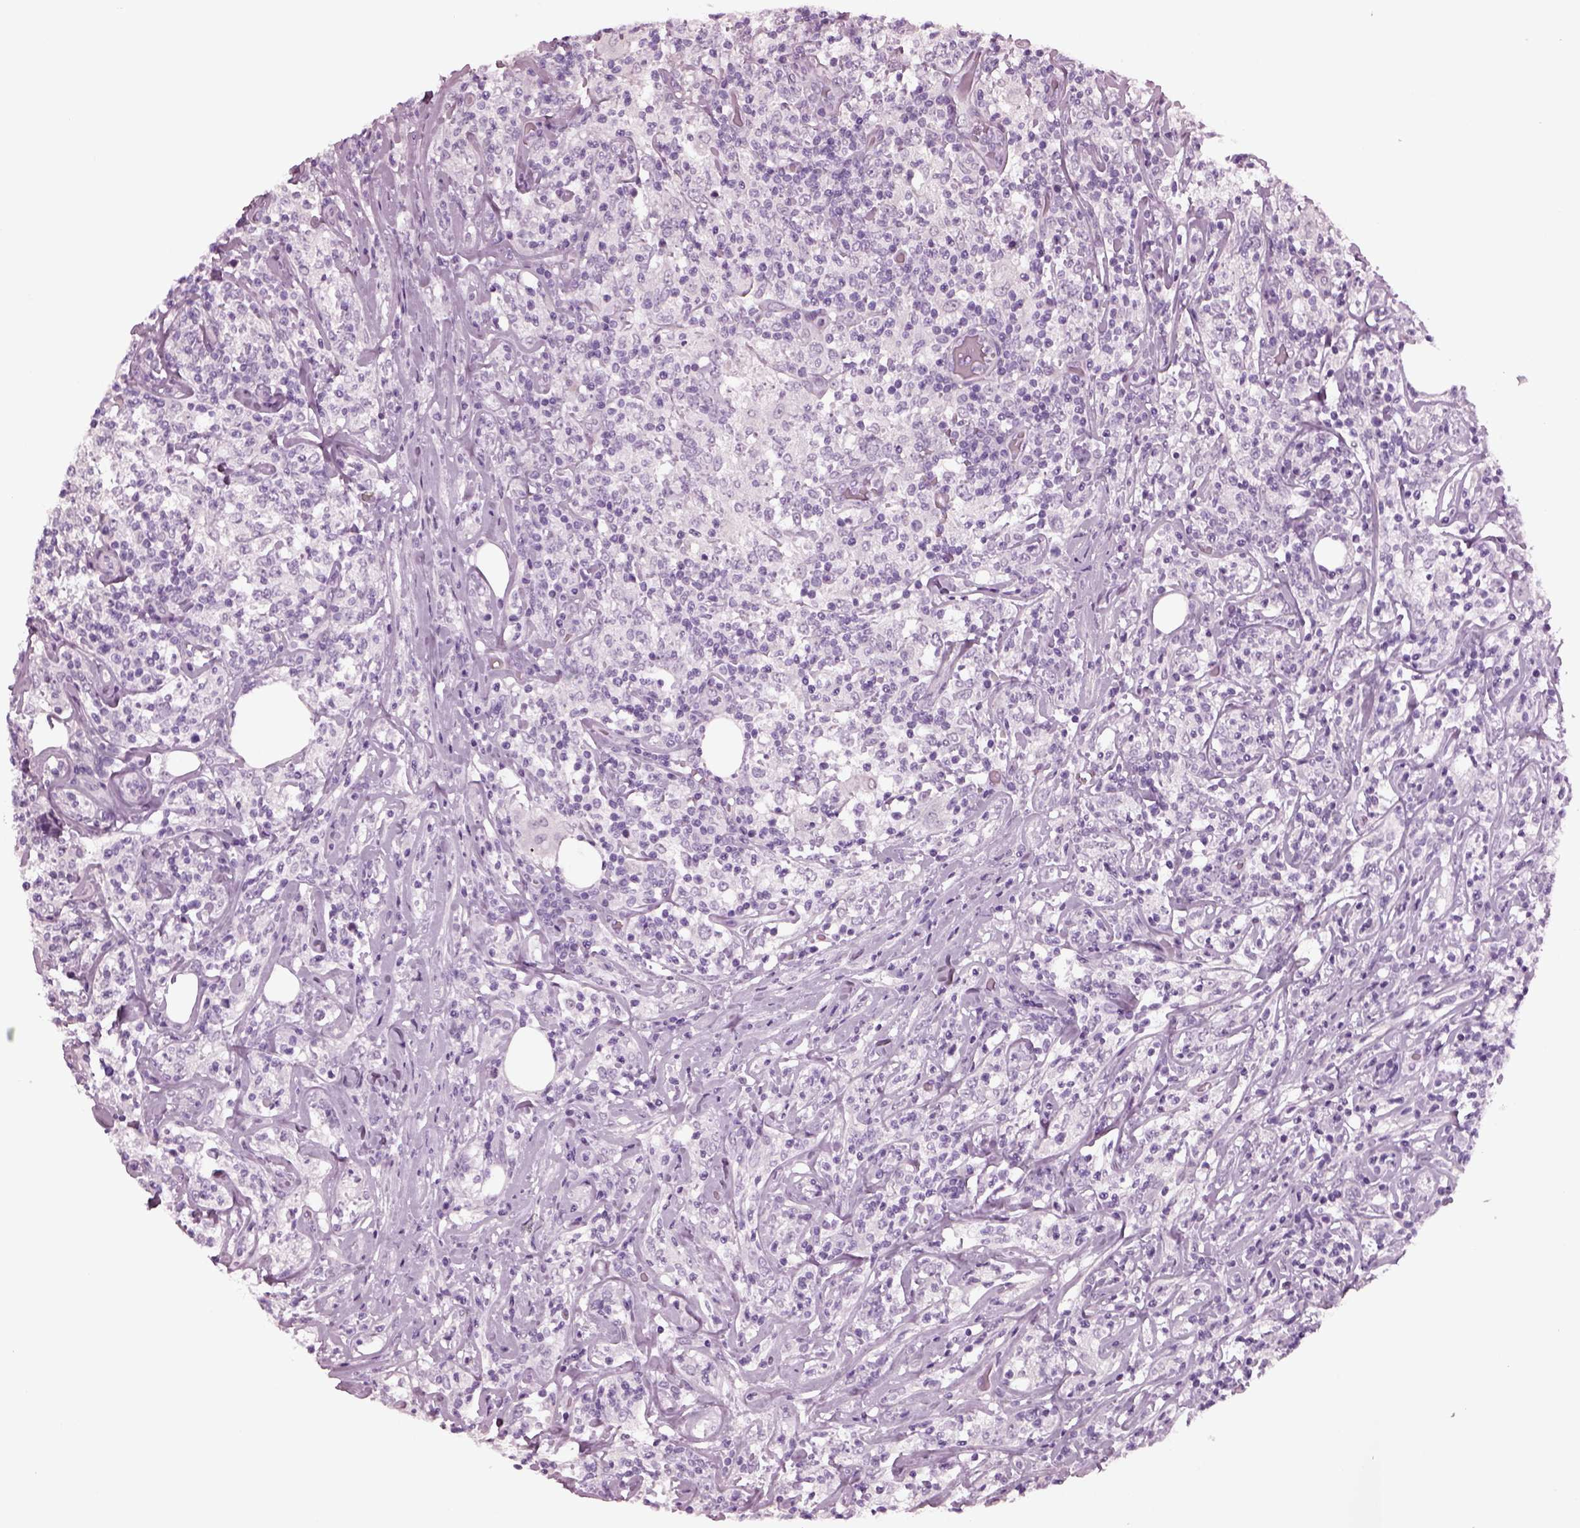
{"staining": {"intensity": "negative", "quantity": "none", "location": "none"}, "tissue": "lymphoma", "cell_type": "Tumor cells", "image_type": "cancer", "snomed": [{"axis": "morphology", "description": "Malignant lymphoma, non-Hodgkin's type, High grade"}, {"axis": "topography", "description": "Lymph node"}], "caption": "IHC photomicrograph of high-grade malignant lymphoma, non-Hodgkin's type stained for a protein (brown), which exhibits no expression in tumor cells.", "gene": "TPPP2", "patient": {"sex": "female", "age": 84}}